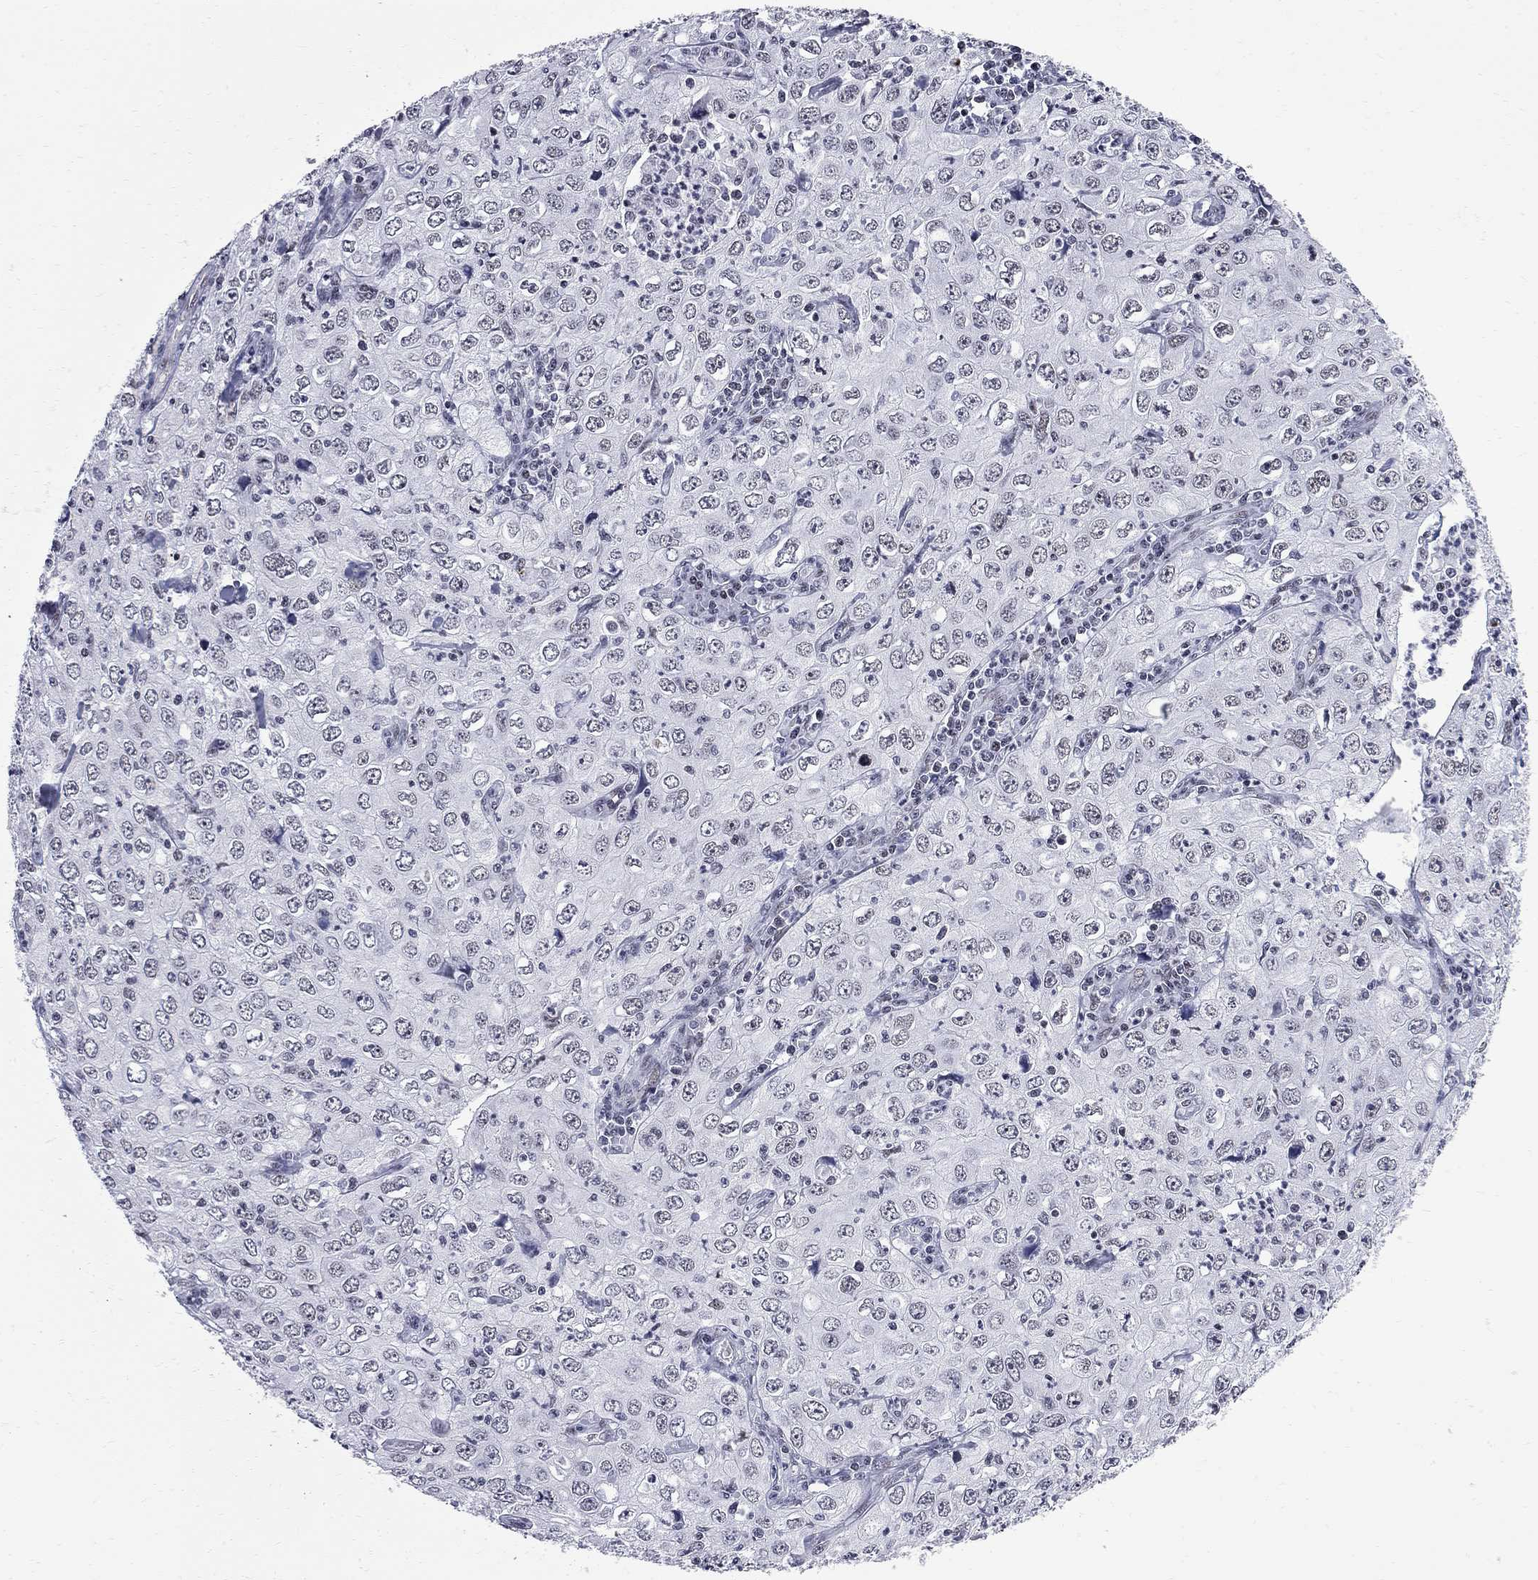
{"staining": {"intensity": "negative", "quantity": "none", "location": "none"}, "tissue": "cervical cancer", "cell_type": "Tumor cells", "image_type": "cancer", "snomed": [{"axis": "morphology", "description": "Squamous cell carcinoma, NOS"}, {"axis": "topography", "description": "Cervix"}], "caption": "Tumor cells show no significant protein positivity in cervical squamous cell carcinoma. The staining is performed using DAB (3,3'-diaminobenzidine) brown chromogen with nuclei counter-stained in using hematoxylin.", "gene": "ZBTB47", "patient": {"sex": "female", "age": 24}}